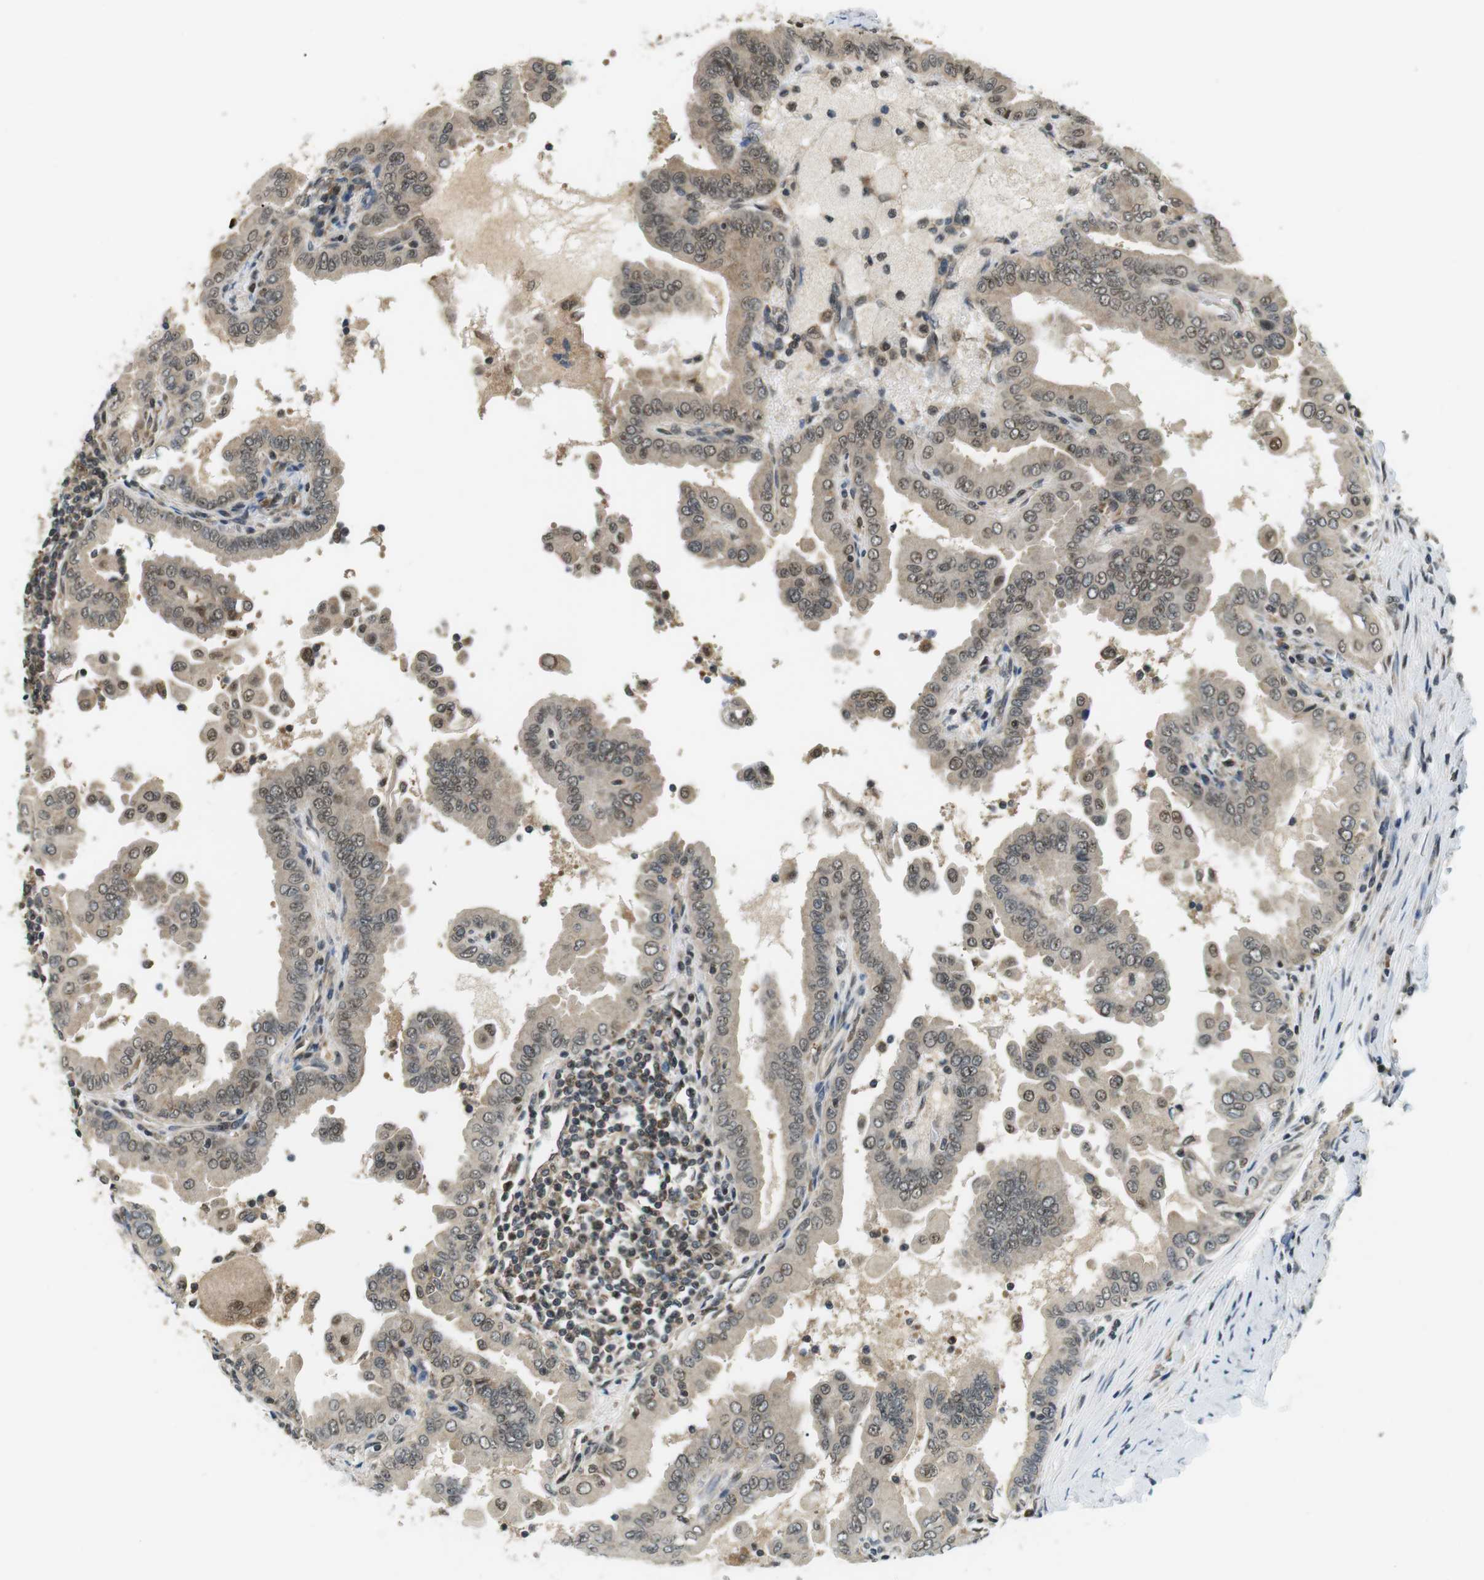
{"staining": {"intensity": "weak", "quantity": ">75%", "location": "cytoplasmic/membranous,nuclear"}, "tissue": "thyroid cancer", "cell_type": "Tumor cells", "image_type": "cancer", "snomed": [{"axis": "morphology", "description": "Papillary adenocarcinoma, NOS"}, {"axis": "topography", "description": "Thyroid gland"}], "caption": "Immunohistochemistry (DAB (3,3'-diaminobenzidine)) staining of thyroid cancer displays weak cytoplasmic/membranous and nuclear protein positivity in about >75% of tumor cells.", "gene": "CSNK2B", "patient": {"sex": "male", "age": 33}}